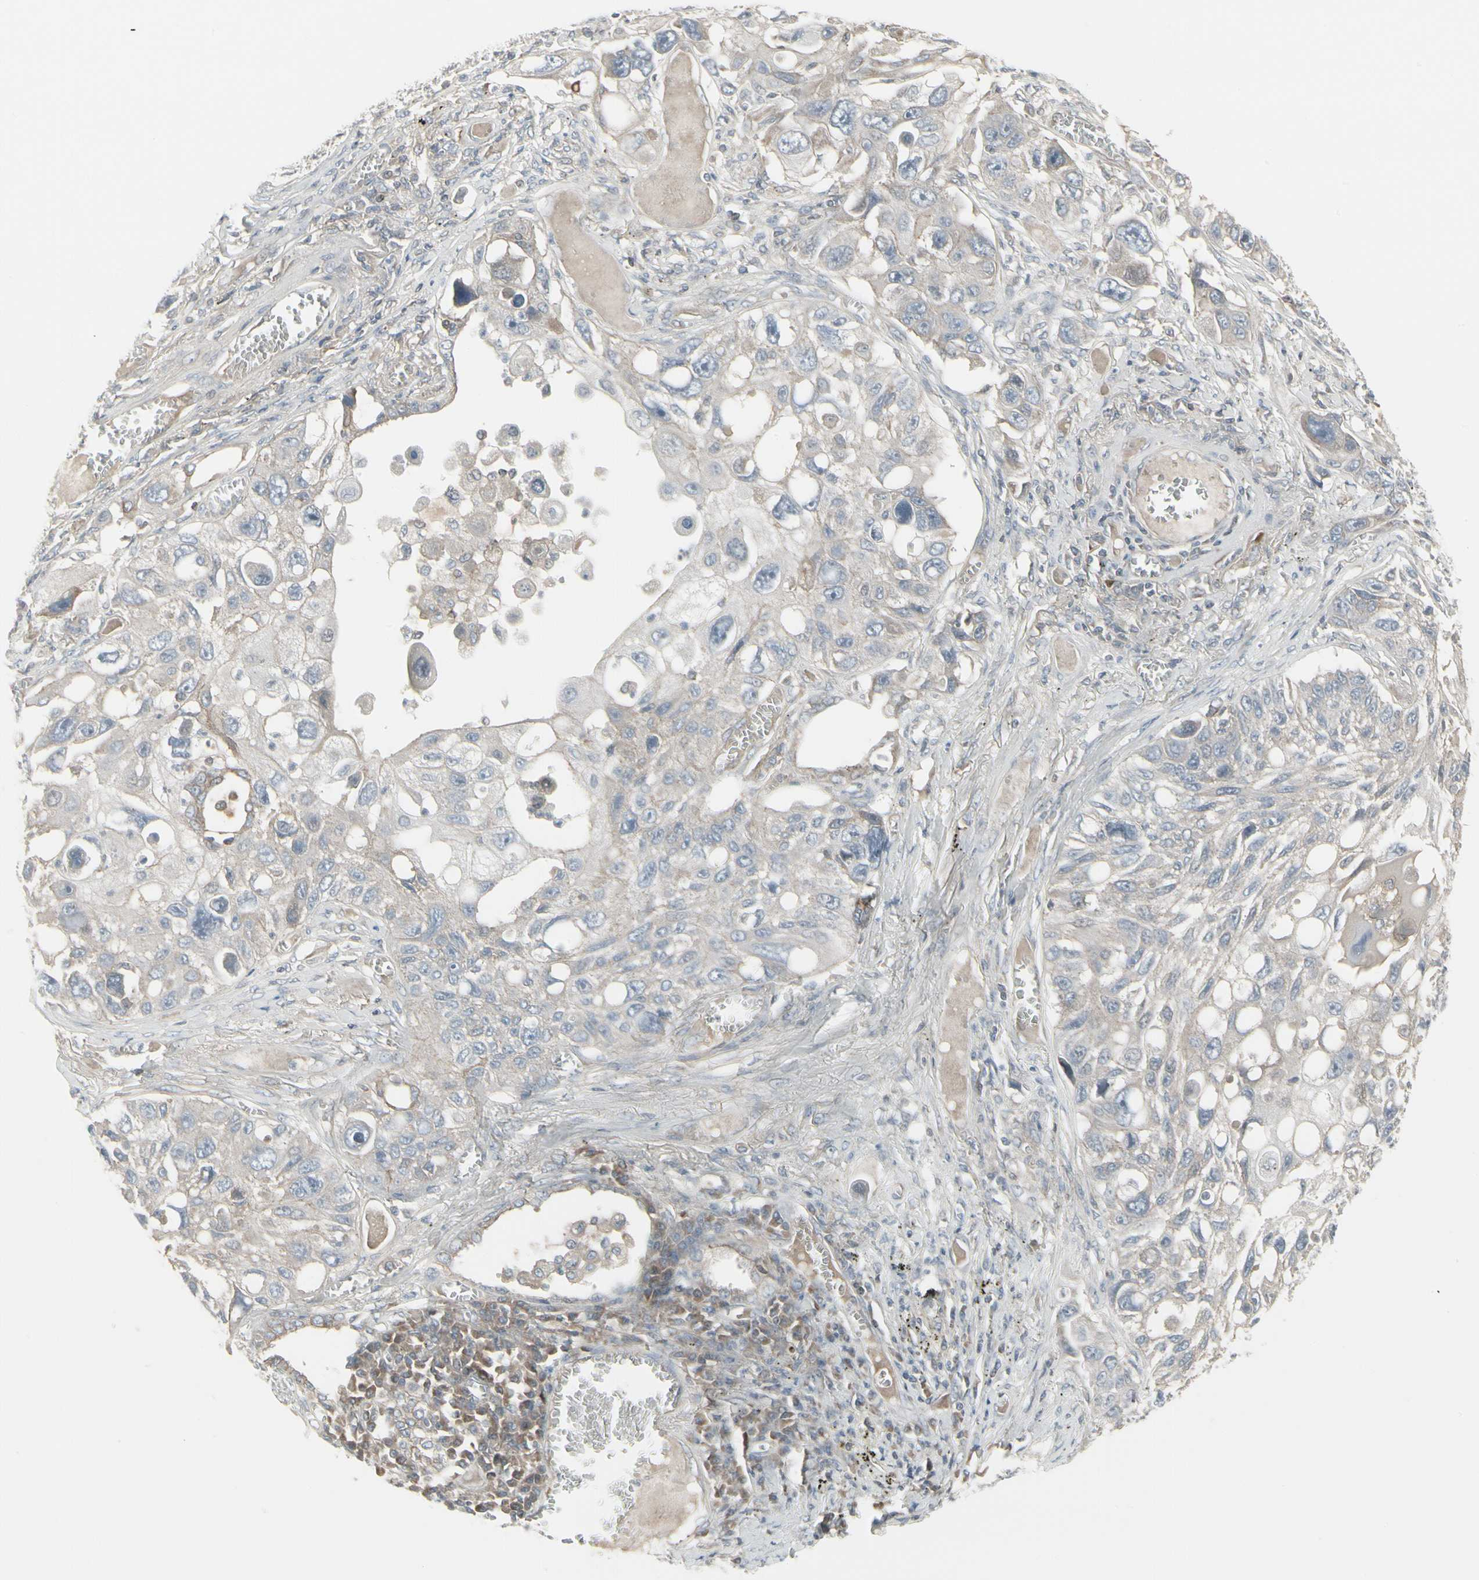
{"staining": {"intensity": "weak", "quantity": "25%-75%", "location": "cytoplasmic/membranous"}, "tissue": "lung cancer", "cell_type": "Tumor cells", "image_type": "cancer", "snomed": [{"axis": "morphology", "description": "Squamous cell carcinoma, NOS"}, {"axis": "topography", "description": "Lung"}], "caption": "Immunohistochemical staining of lung cancer displays low levels of weak cytoplasmic/membranous protein expression in about 25%-75% of tumor cells.", "gene": "EPS15", "patient": {"sex": "male", "age": 71}}